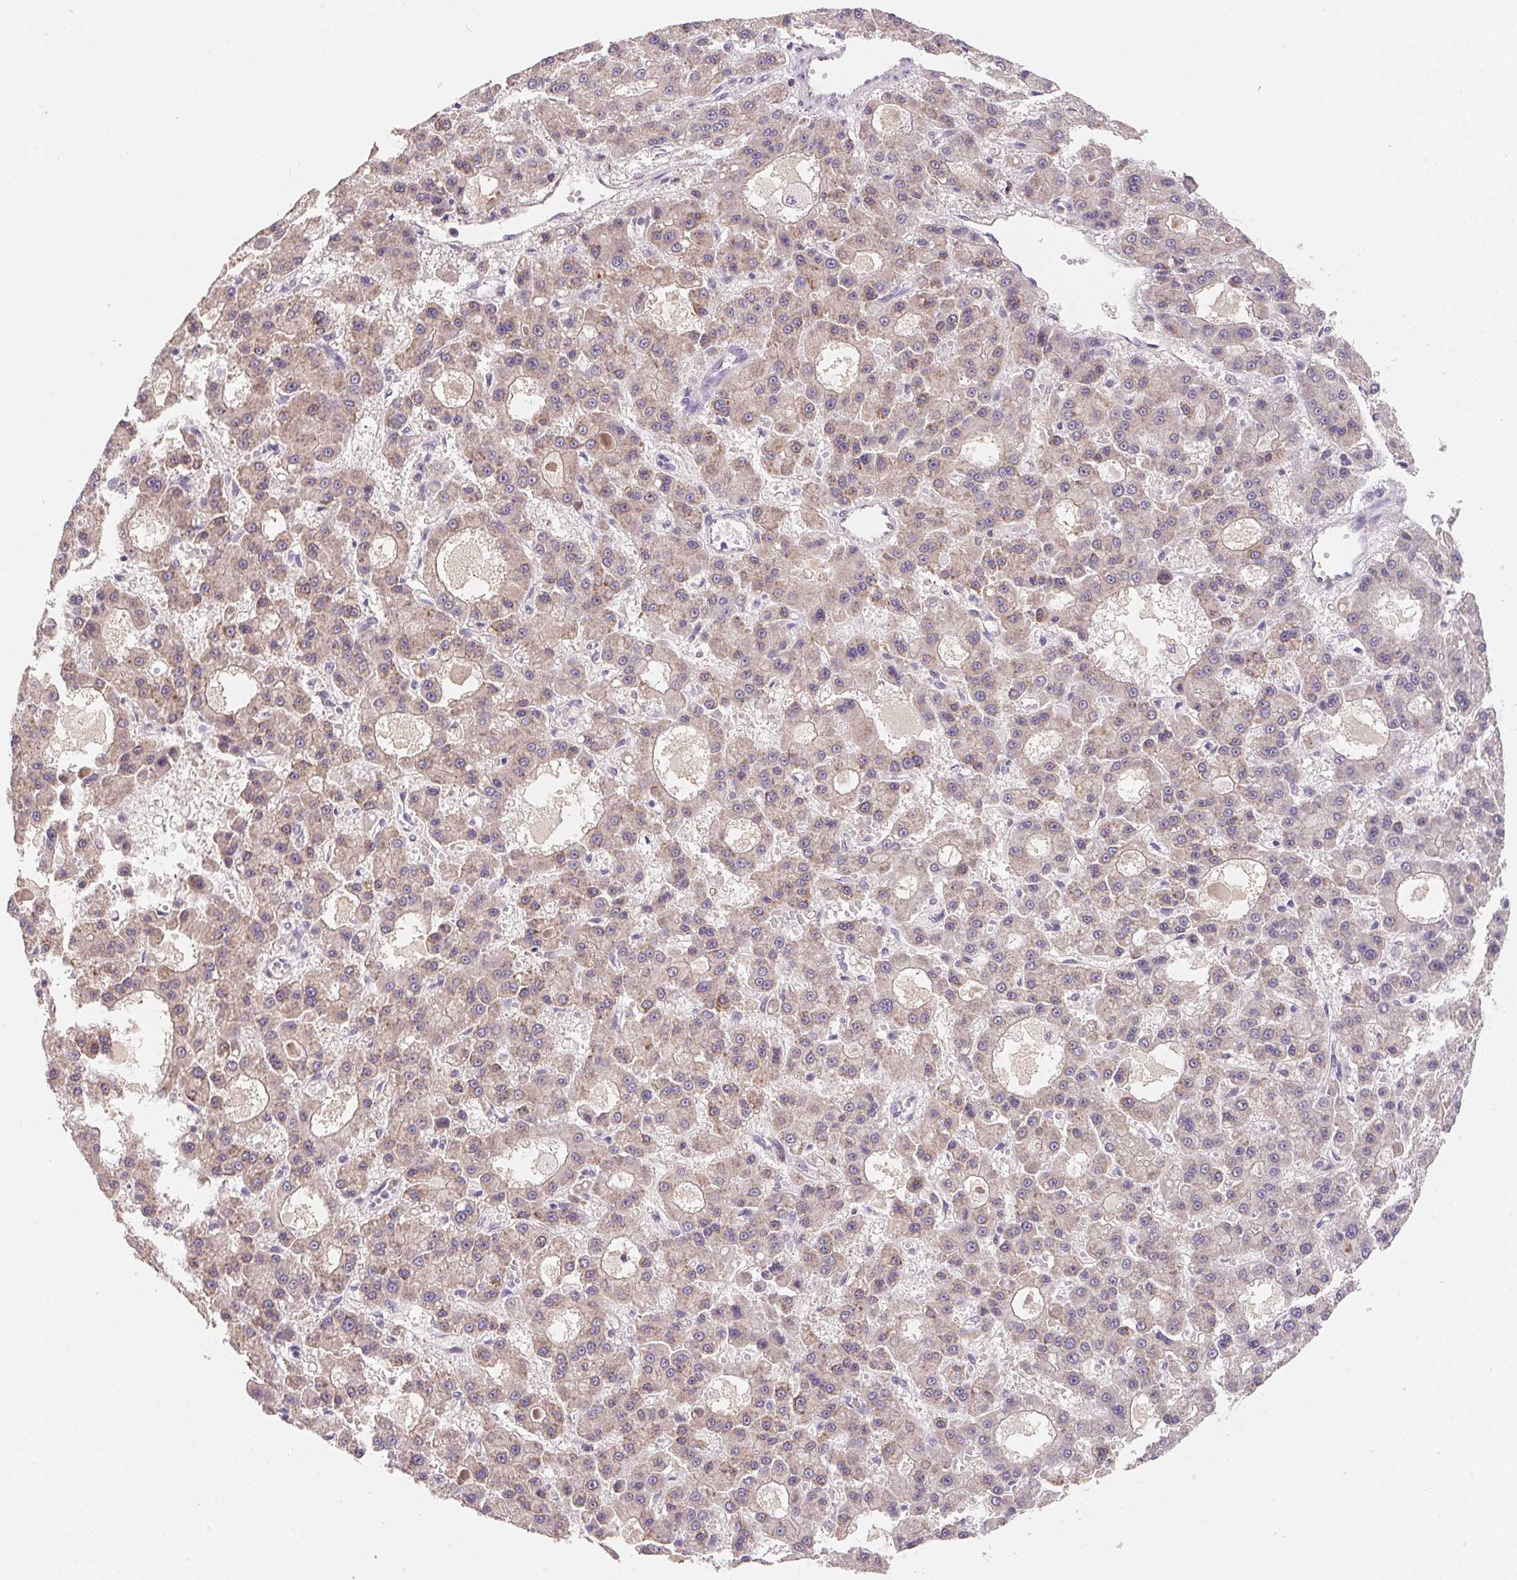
{"staining": {"intensity": "weak", "quantity": "25%-75%", "location": "cytoplasmic/membranous"}, "tissue": "liver cancer", "cell_type": "Tumor cells", "image_type": "cancer", "snomed": [{"axis": "morphology", "description": "Carcinoma, Hepatocellular, NOS"}, {"axis": "topography", "description": "Liver"}], "caption": "Tumor cells reveal low levels of weak cytoplasmic/membranous staining in about 25%-75% of cells in liver cancer.", "gene": "KIFC1", "patient": {"sex": "male", "age": 70}}